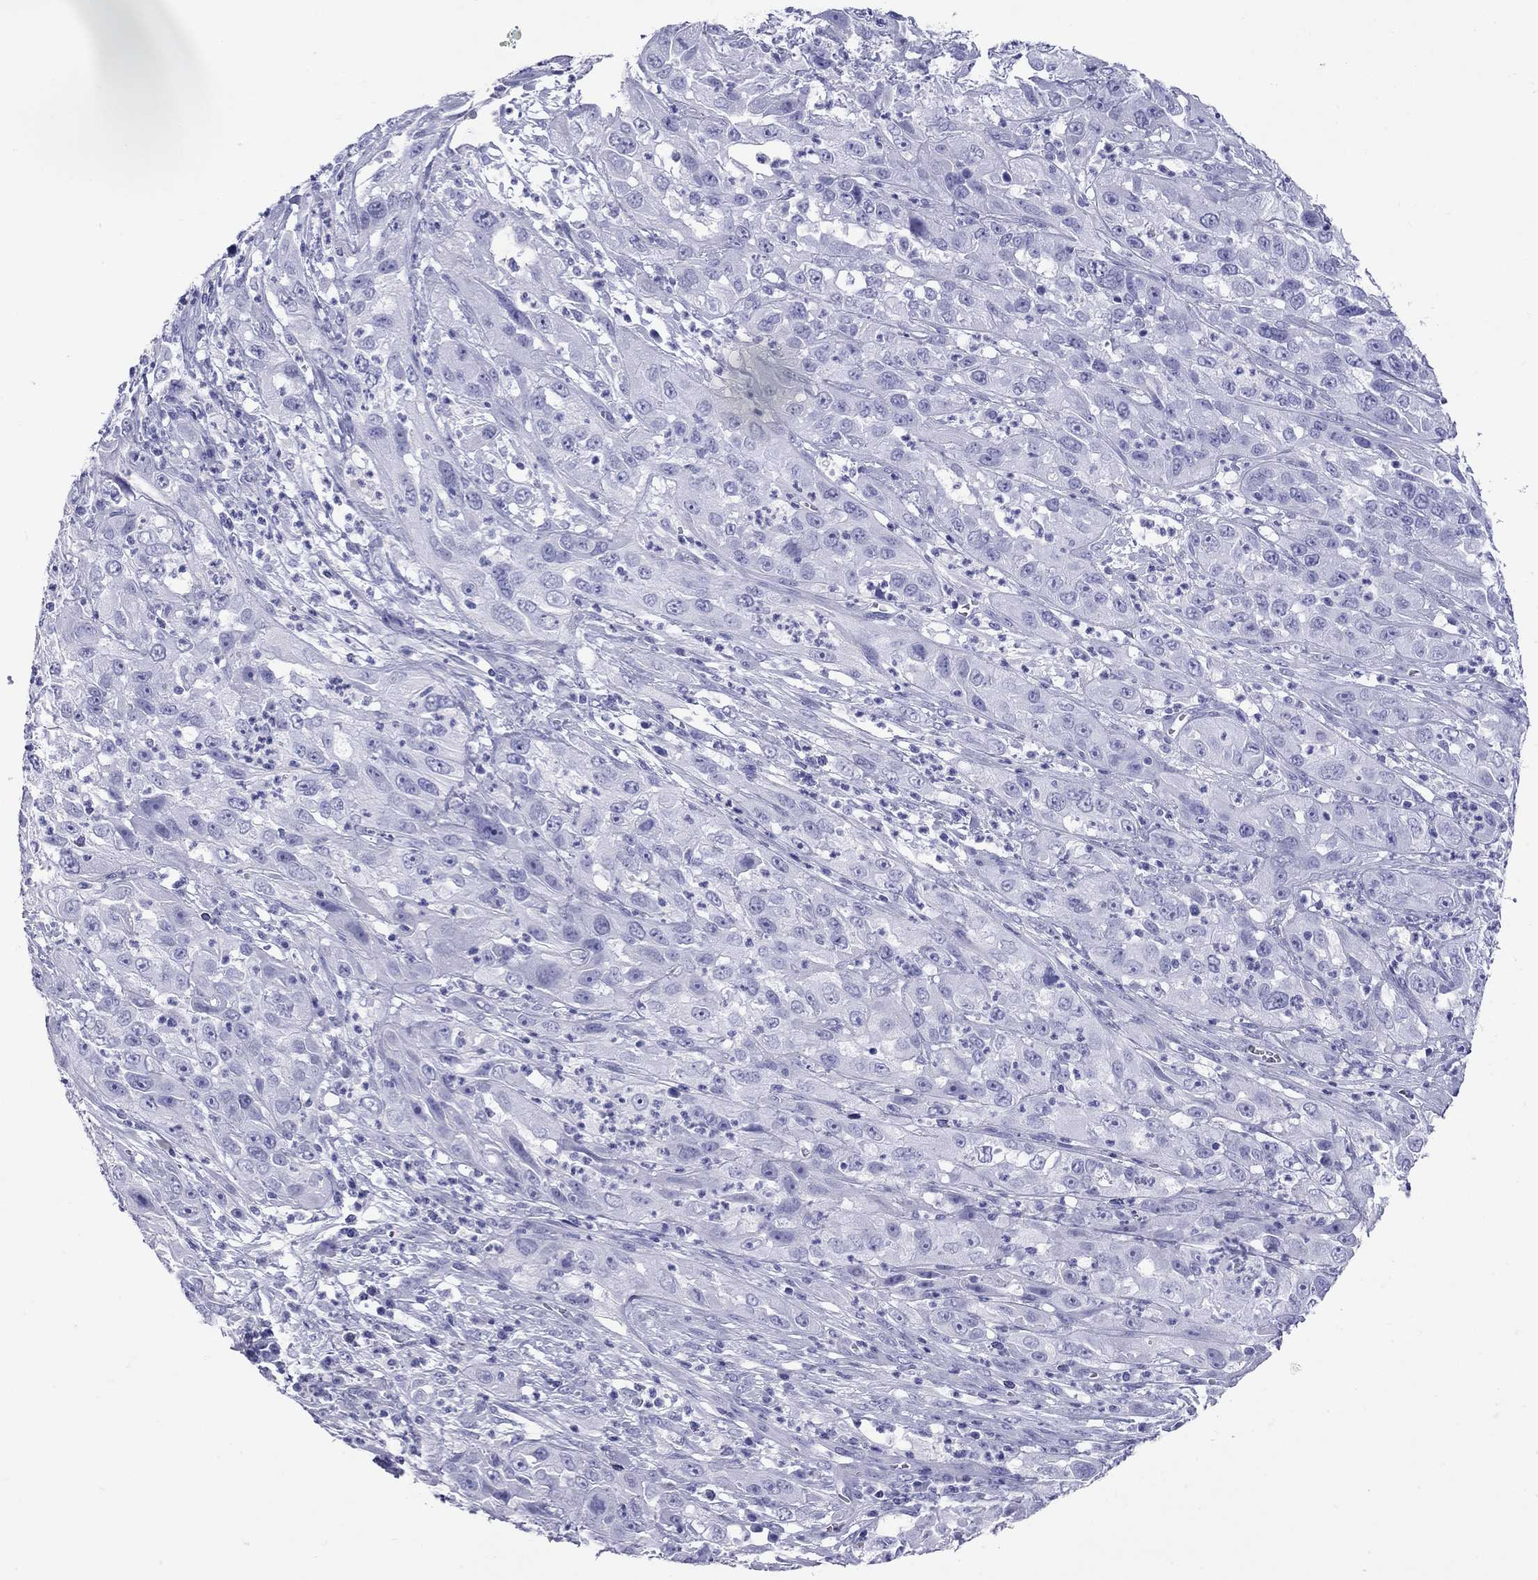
{"staining": {"intensity": "negative", "quantity": "none", "location": "none"}, "tissue": "cervical cancer", "cell_type": "Tumor cells", "image_type": "cancer", "snomed": [{"axis": "morphology", "description": "Squamous cell carcinoma, NOS"}, {"axis": "topography", "description": "Cervix"}], "caption": "DAB immunohistochemical staining of cervical squamous cell carcinoma displays no significant positivity in tumor cells.", "gene": "GRIA2", "patient": {"sex": "female", "age": 32}}